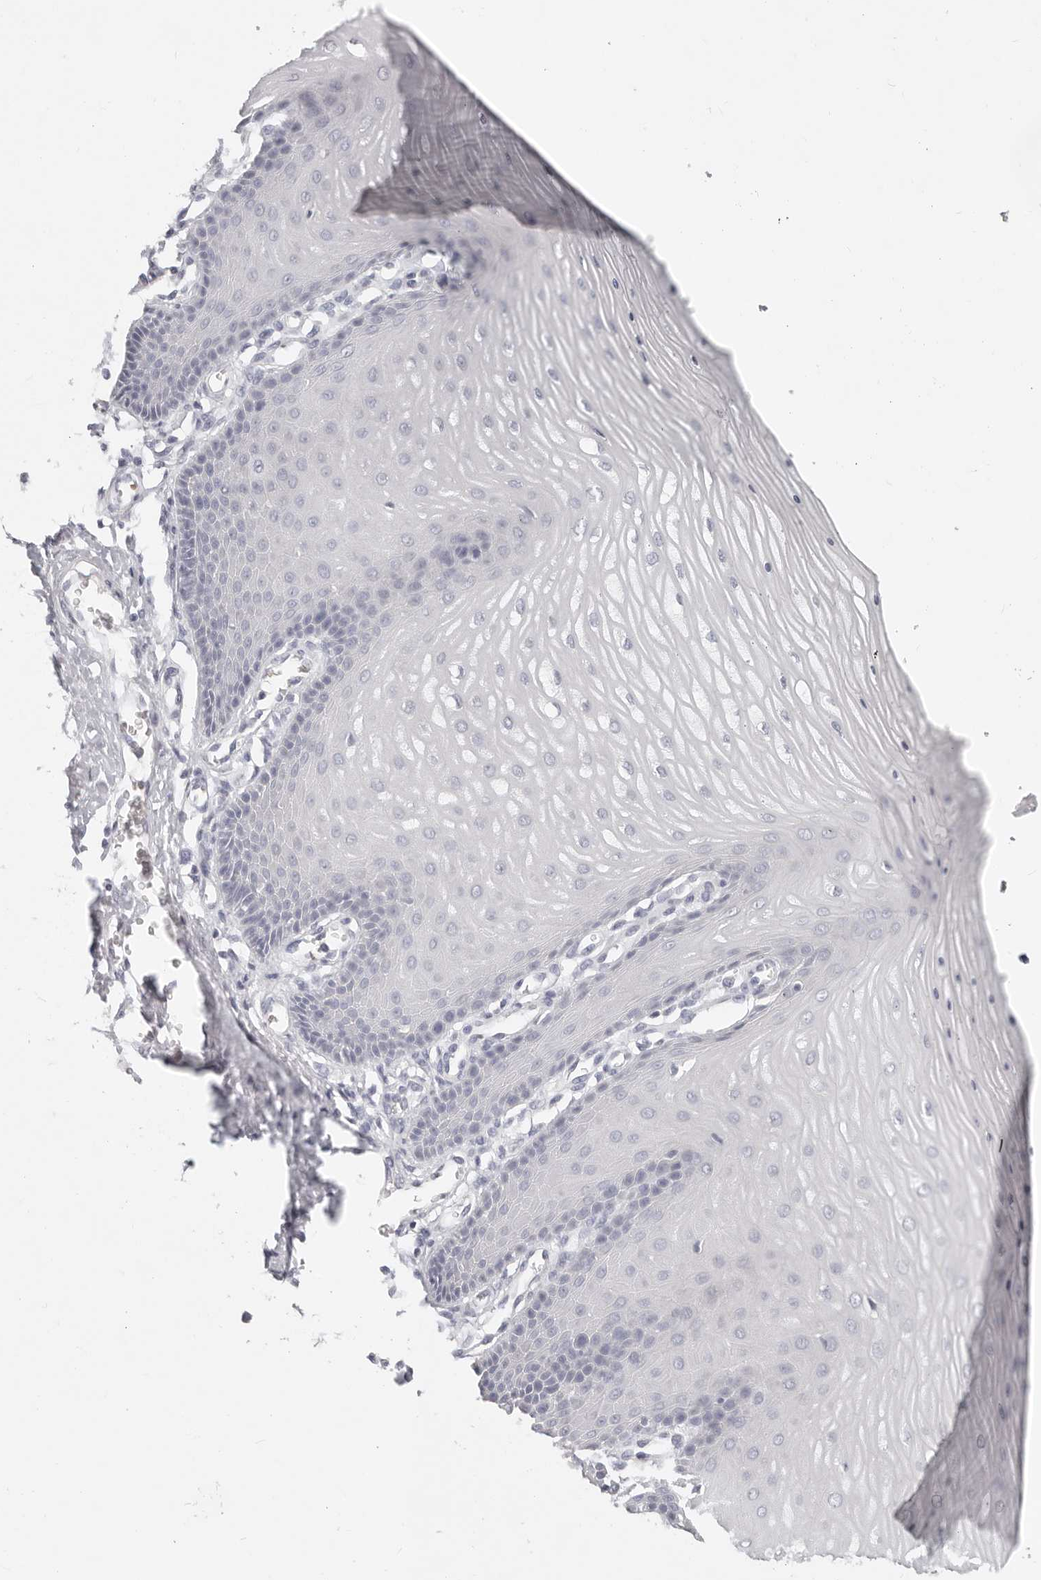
{"staining": {"intensity": "negative", "quantity": "none", "location": "none"}, "tissue": "cervix", "cell_type": "Glandular cells", "image_type": "normal", "snomed": [{"axis": "morphology", "description": "Normal tissue, NOS"}, {"axis": "topography", "description": "Cervix"}], "caption": "High power microscopy image of an immunohistochemistry (IHC) image of normal cervix, revealing no significant staining in glandular cells.", "gene": "TMEM63B", "patient": {"sex": "female", "age": 55}}